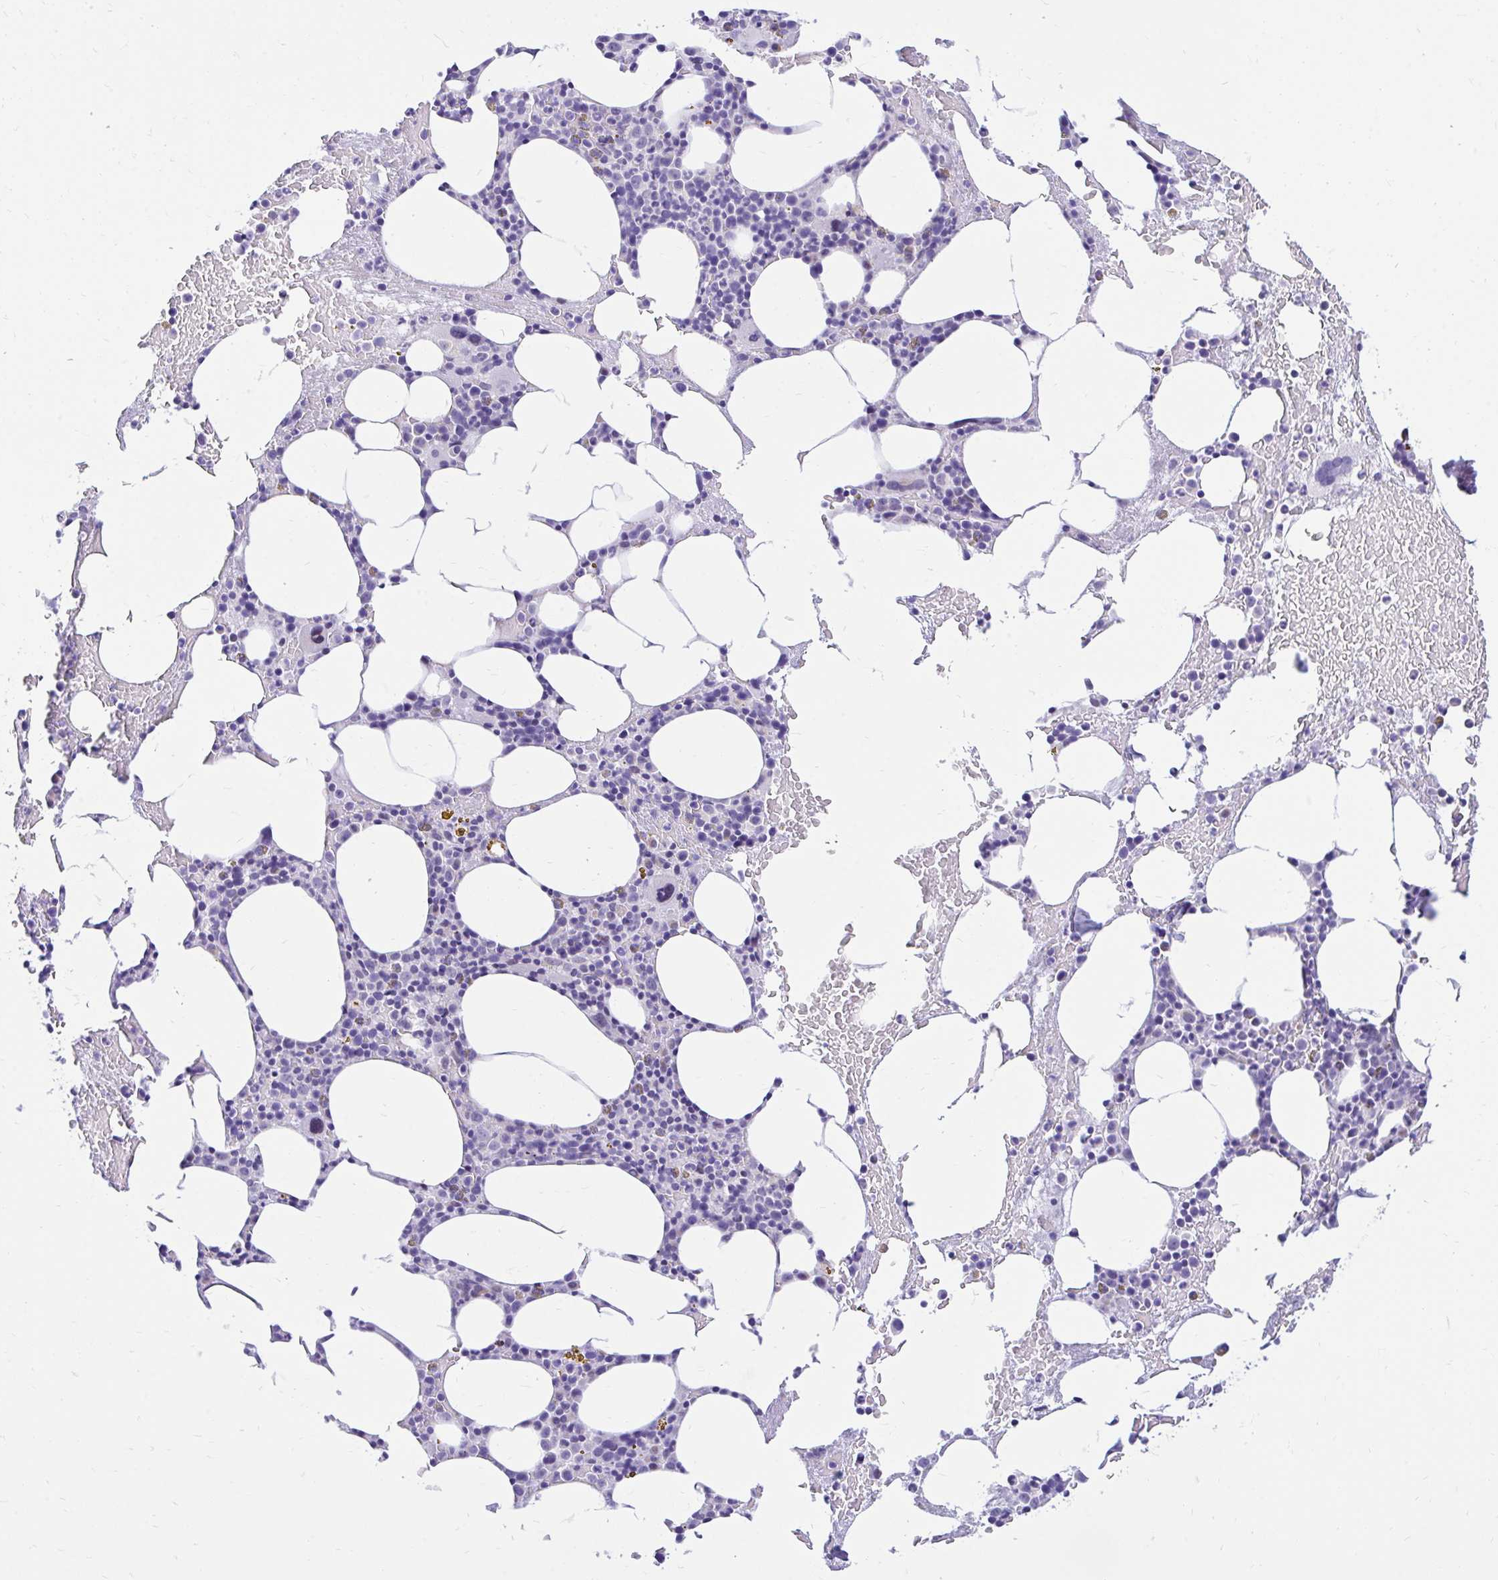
{"staining": {"intensity": "negative", "quantity": "none", "location": "none"}, "tissue": "bone marrow", "cell_type": "Hematopoietic cells", "image_type": "normal", "snomed": [{"axis": "morphology", "description": "Normal tissue, NOS"}, {"axis": "topography", "description": "Bone marrow"}], "caption": "Normal bone marrow was stained to show a protein in brown. There is no significant expression in hematopoietic cells. (Stains: DAB (3,3'-diaminobenzidine) immunohistochemistry (IHC) with hematoxylin counter stain, Microscopy: brightfield microscopy at high magnification).", "gene": "GLB1L2", "patient": {"sex": "female", "age": 62}}